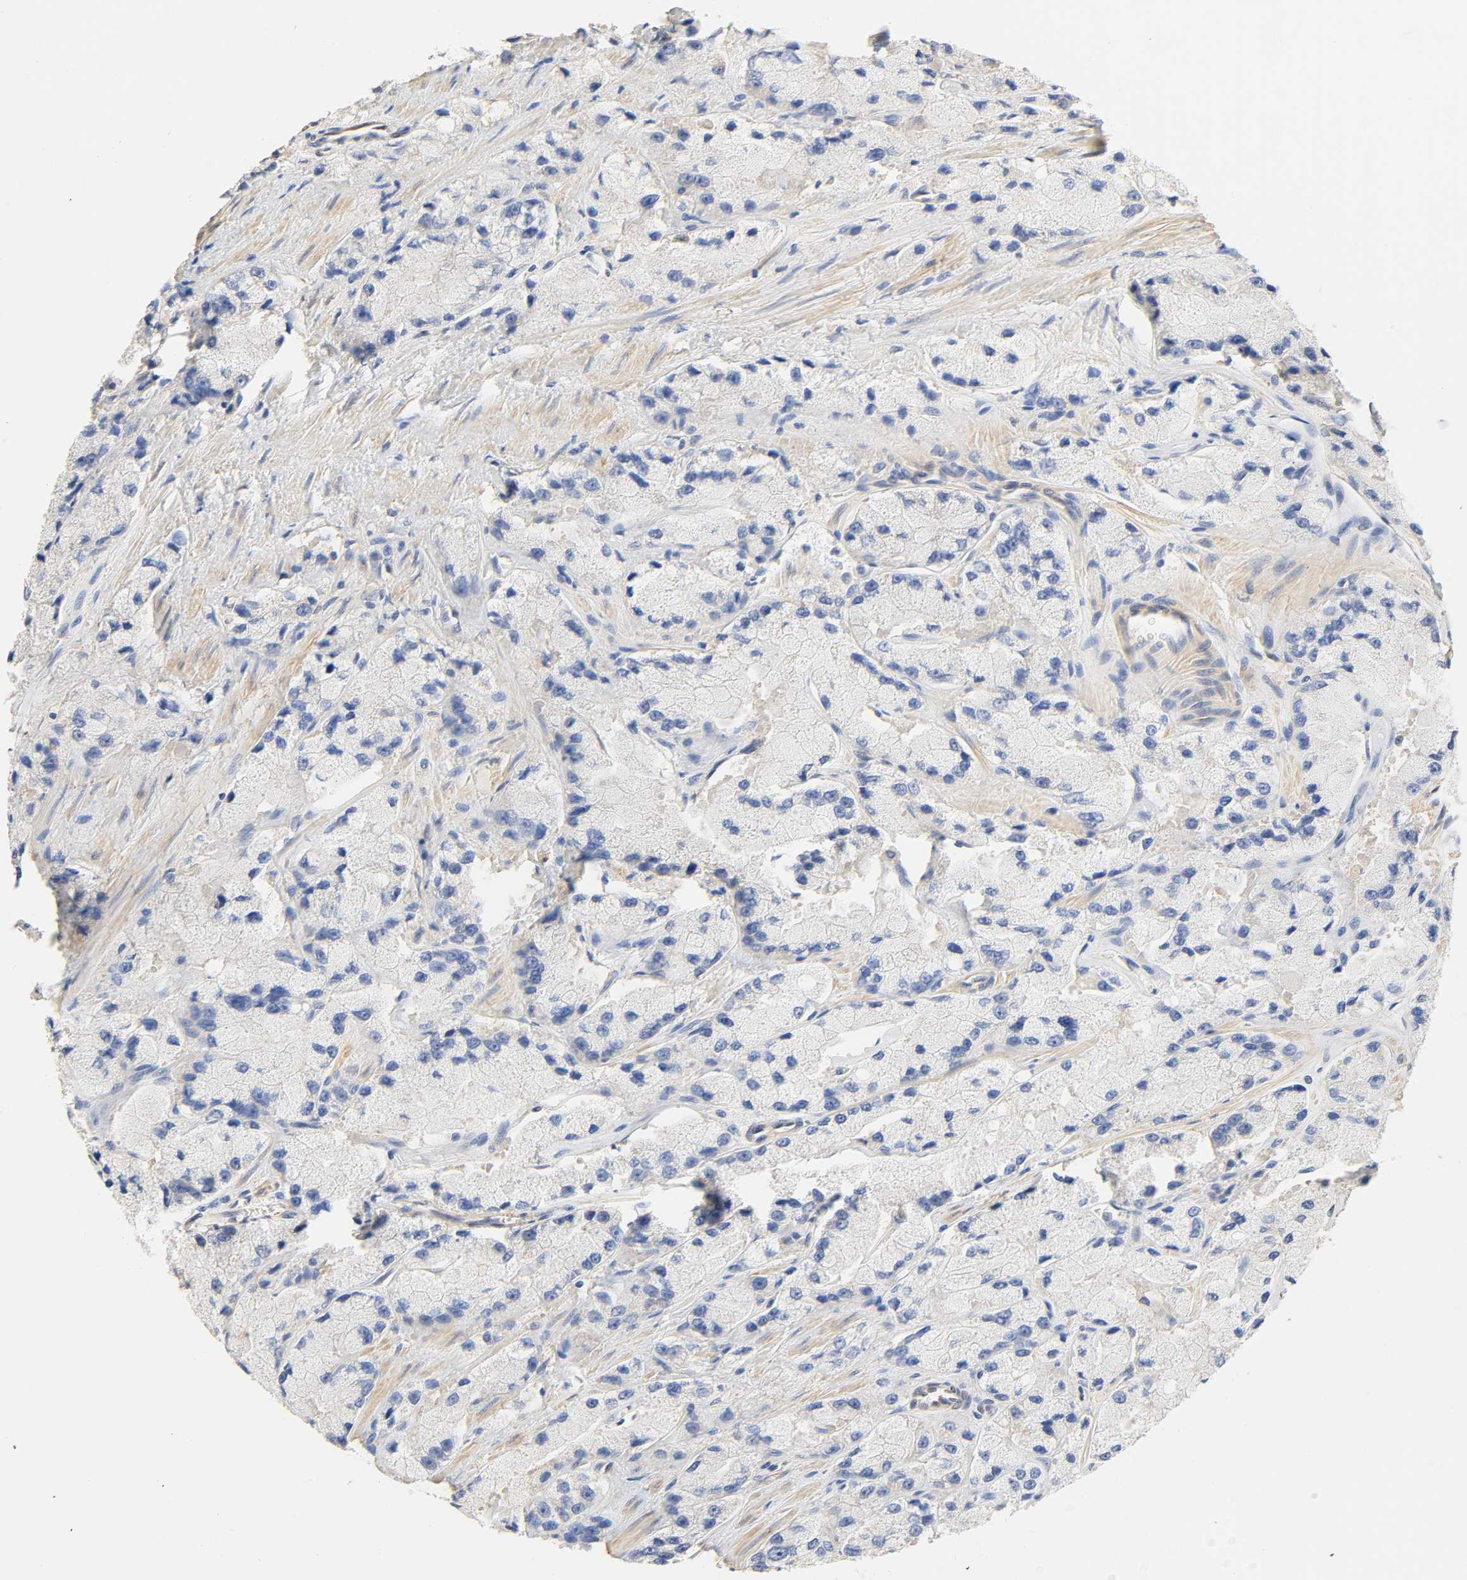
{"staining": {"intensity": "negative", "quantity": "none", "location": "none"}, "tissue": "prostate cancer", "cell_type": "Tumor cells", "image_type": "cancer", "snomed": [{"axis": "morphology", "description": "Adenocarcinoma, High grade"}, {"axis": "topography", "description": "Prostate"}], "caption": "Tumor cells show no significant protein positivity in adenocarcinoma (high-grade) (prostate).", "gene": "BORCS8-MEF2B", "patient": {"sex": "male", "age": 58}}